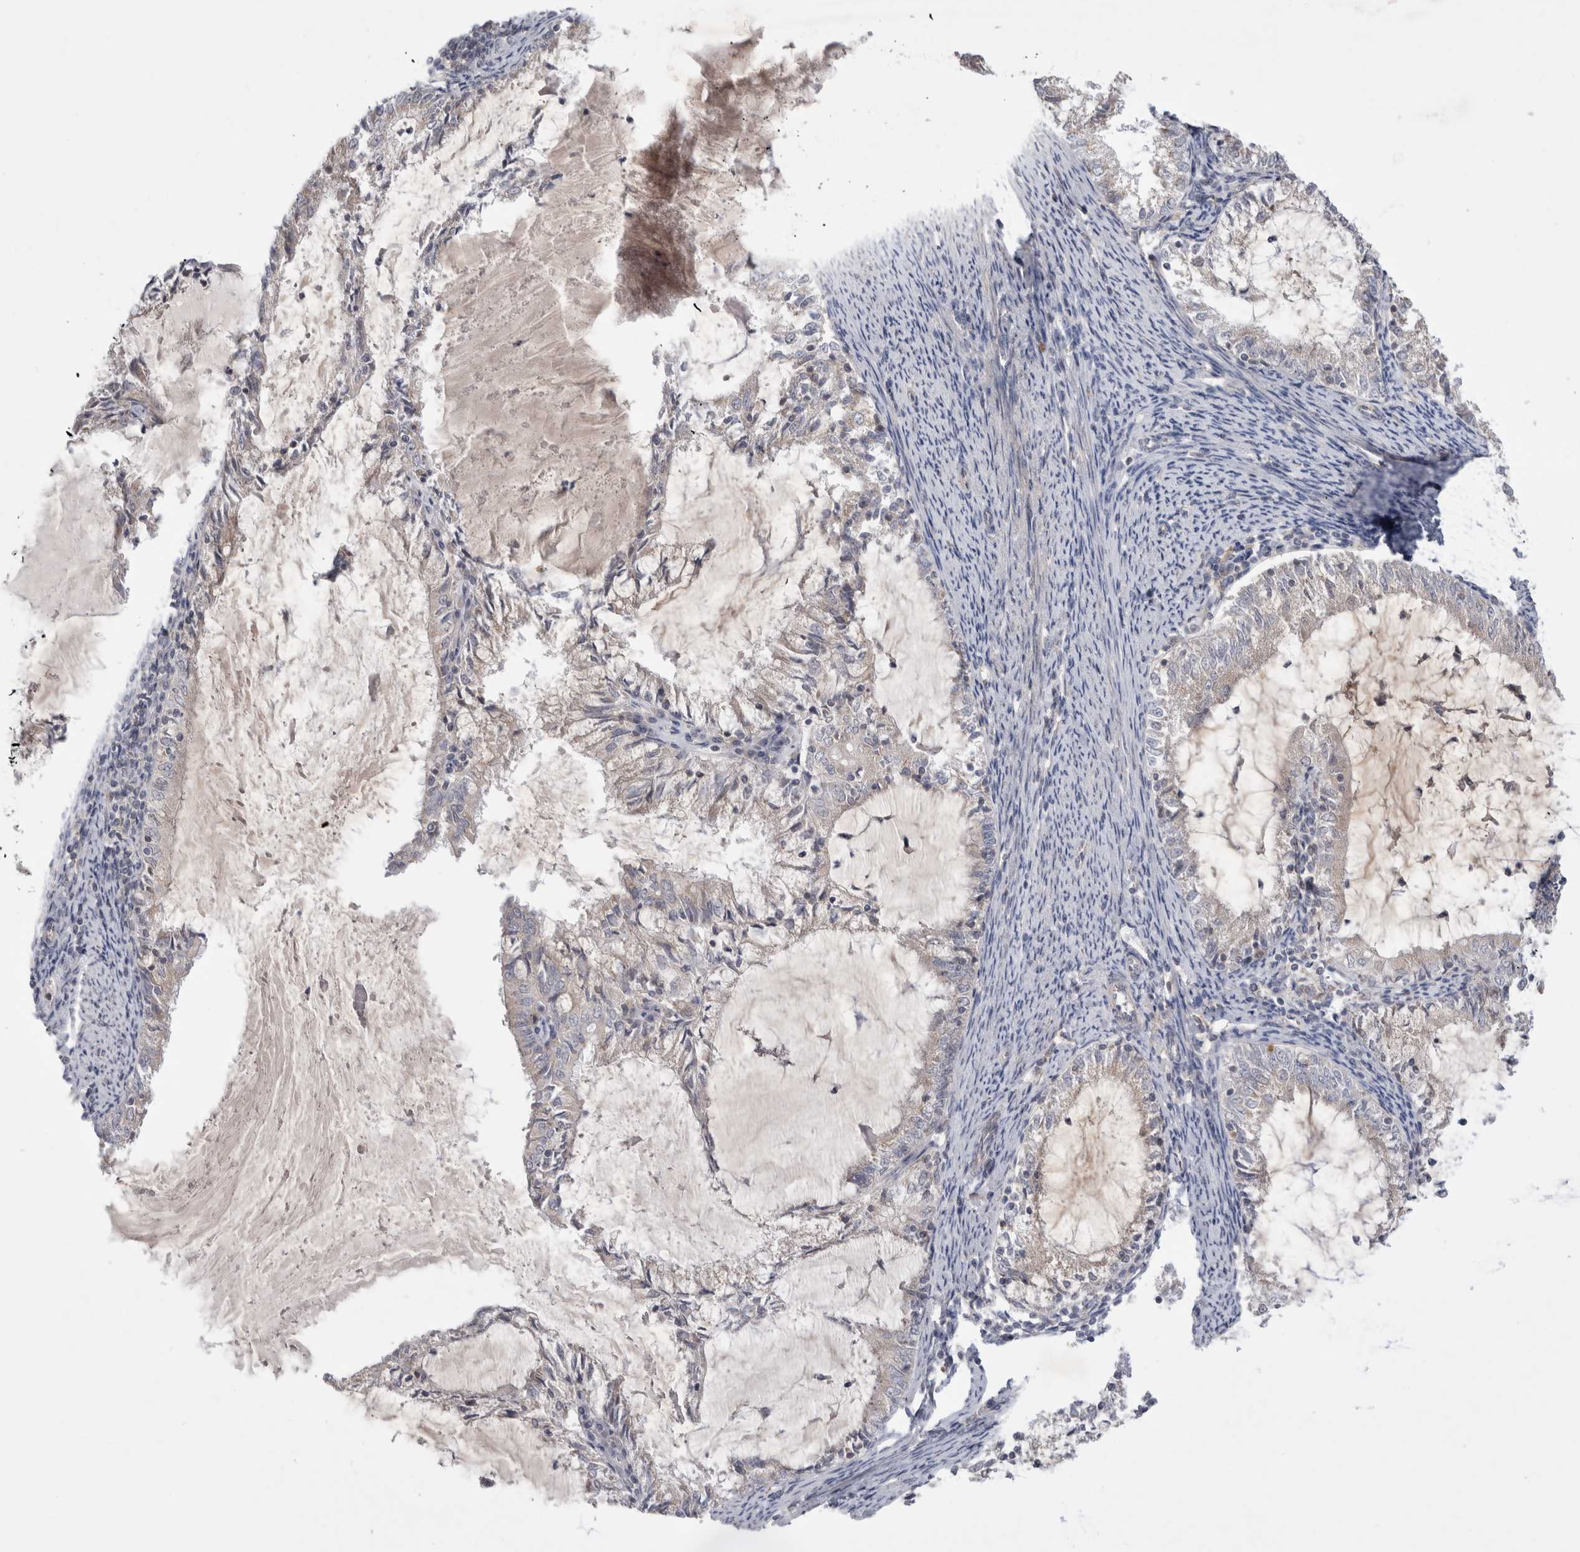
{"staining": {"intensity": "negative", "quantity": "none", "location": "none"}, "tissue": "endometrial cancer", "cell_type": "Tumor cells", "image_type": "cancer", "snomed": [{"axis": "morphology", "description": "Adenocarcinoma, NOS"}, {"axis": "topography", "description": "Endometrium"}], "caption": "This photomicrograph is of endometrial cancer (adenocarcinoma) stained with immunohistochemistry (IHC) to label a protein in brown with the nuclei are counter-stained blue. There is no staining in tumor cells.", "gene": "SRD5A3", "patient": {"sex": "female", "age": 57}}